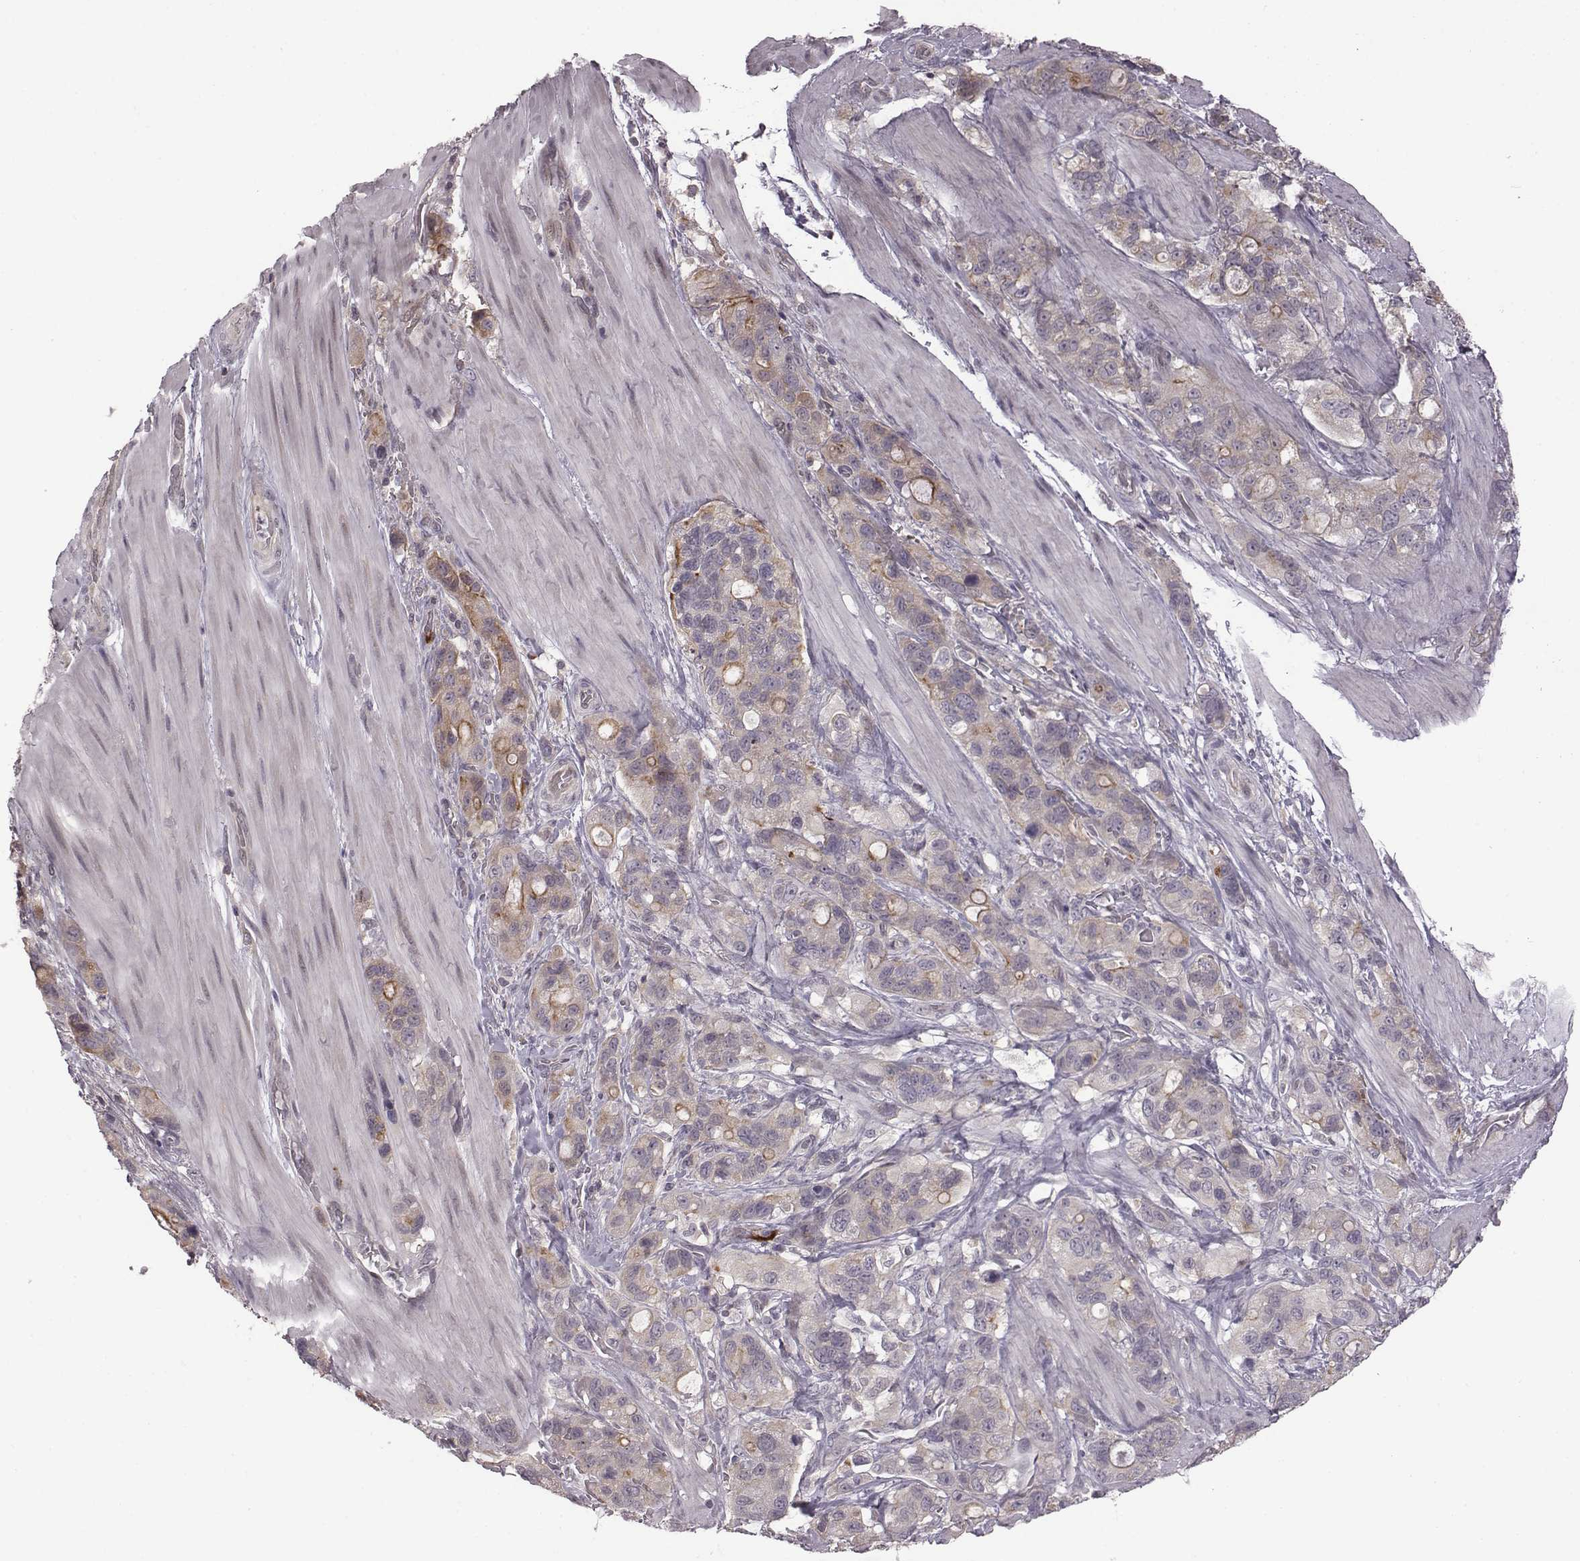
{"staining": {"intensity": "moderate", "quantity": "<25%", "location": "cytoplasmic/membranous"}, "tissue": "stomach cancer", "cell_type": "Tumor cells", "image_type": "cancer", "snomed": [{"axis": "morphology", "description": "Adenocarcinoma, NOS"}, {"axis": "topography", "description": "Stomach"}], "caption": "A low amount of moderate cytoplasmic/membranous expression is present in about <25% of tumor cells in adenocarcinoma (stomach) tissue.", "gene": "BICDL1", "patient": {"sex": "male", "age": 63}}